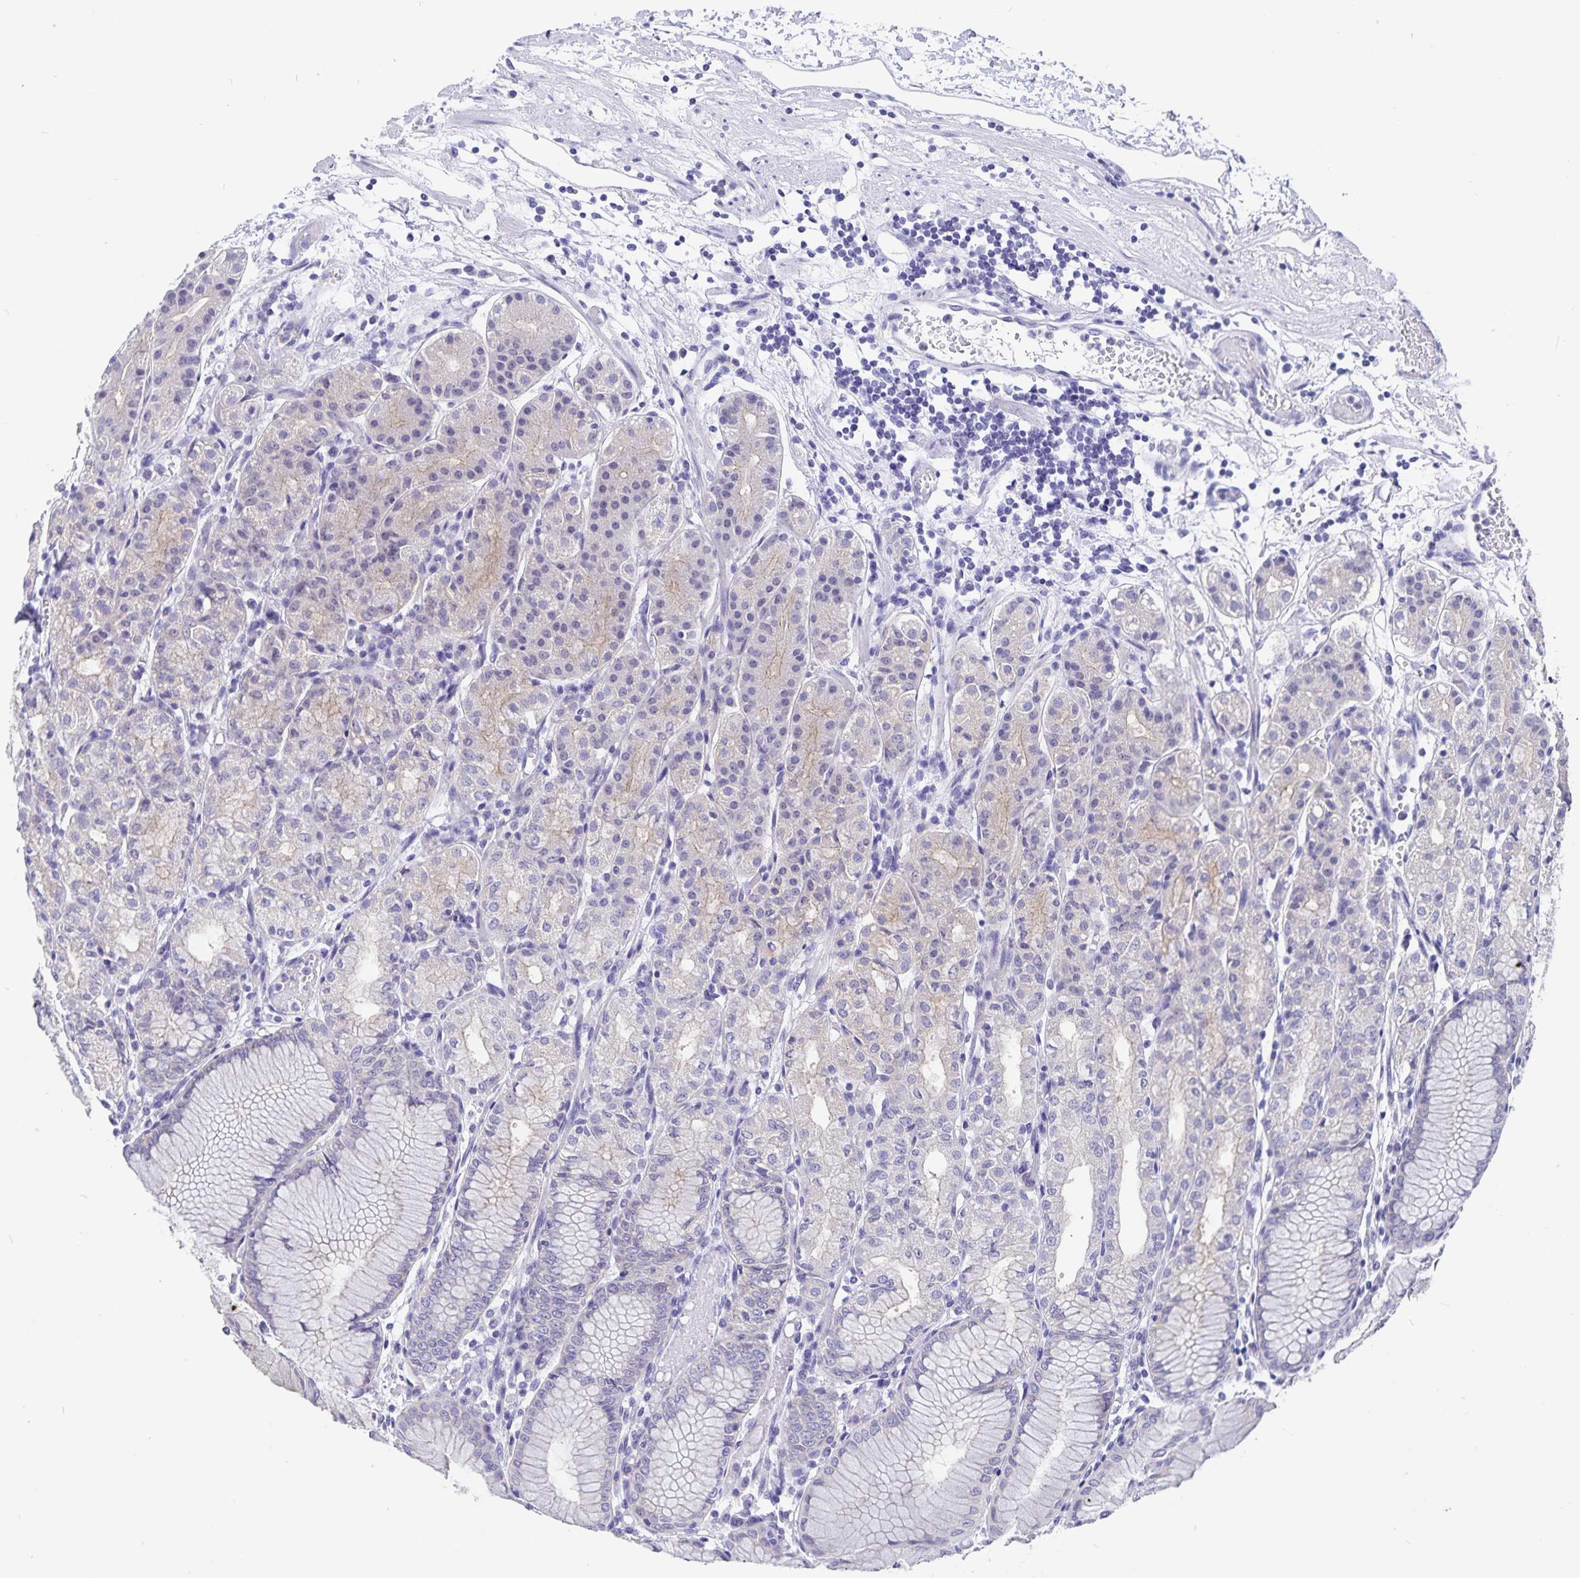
{"staining": {"intensity": "weak", "quantity": "<25%", "location": "cytoplasmic/membranous"}, "tissue": "stomach", "cell_type": "Glandular cells", "image_type": "normal", "snomed": [{"axis": "morphology", "description": "Normal tissue, NOS"}, {"axis": "topography", "description": "Stomach"}], "caption": "High power microscopy histopathology image of an immunohistochemistry (IHC) histopathology image of unremarkable stomach, revealing no significant expression in glandular cells. Brightfield microscopy of IHC stained with DAB (brown) and hematoxylin (blue), captured at high magnification.", "gene": "SNTN", "patient": {"sex": "female", "age": 57}}